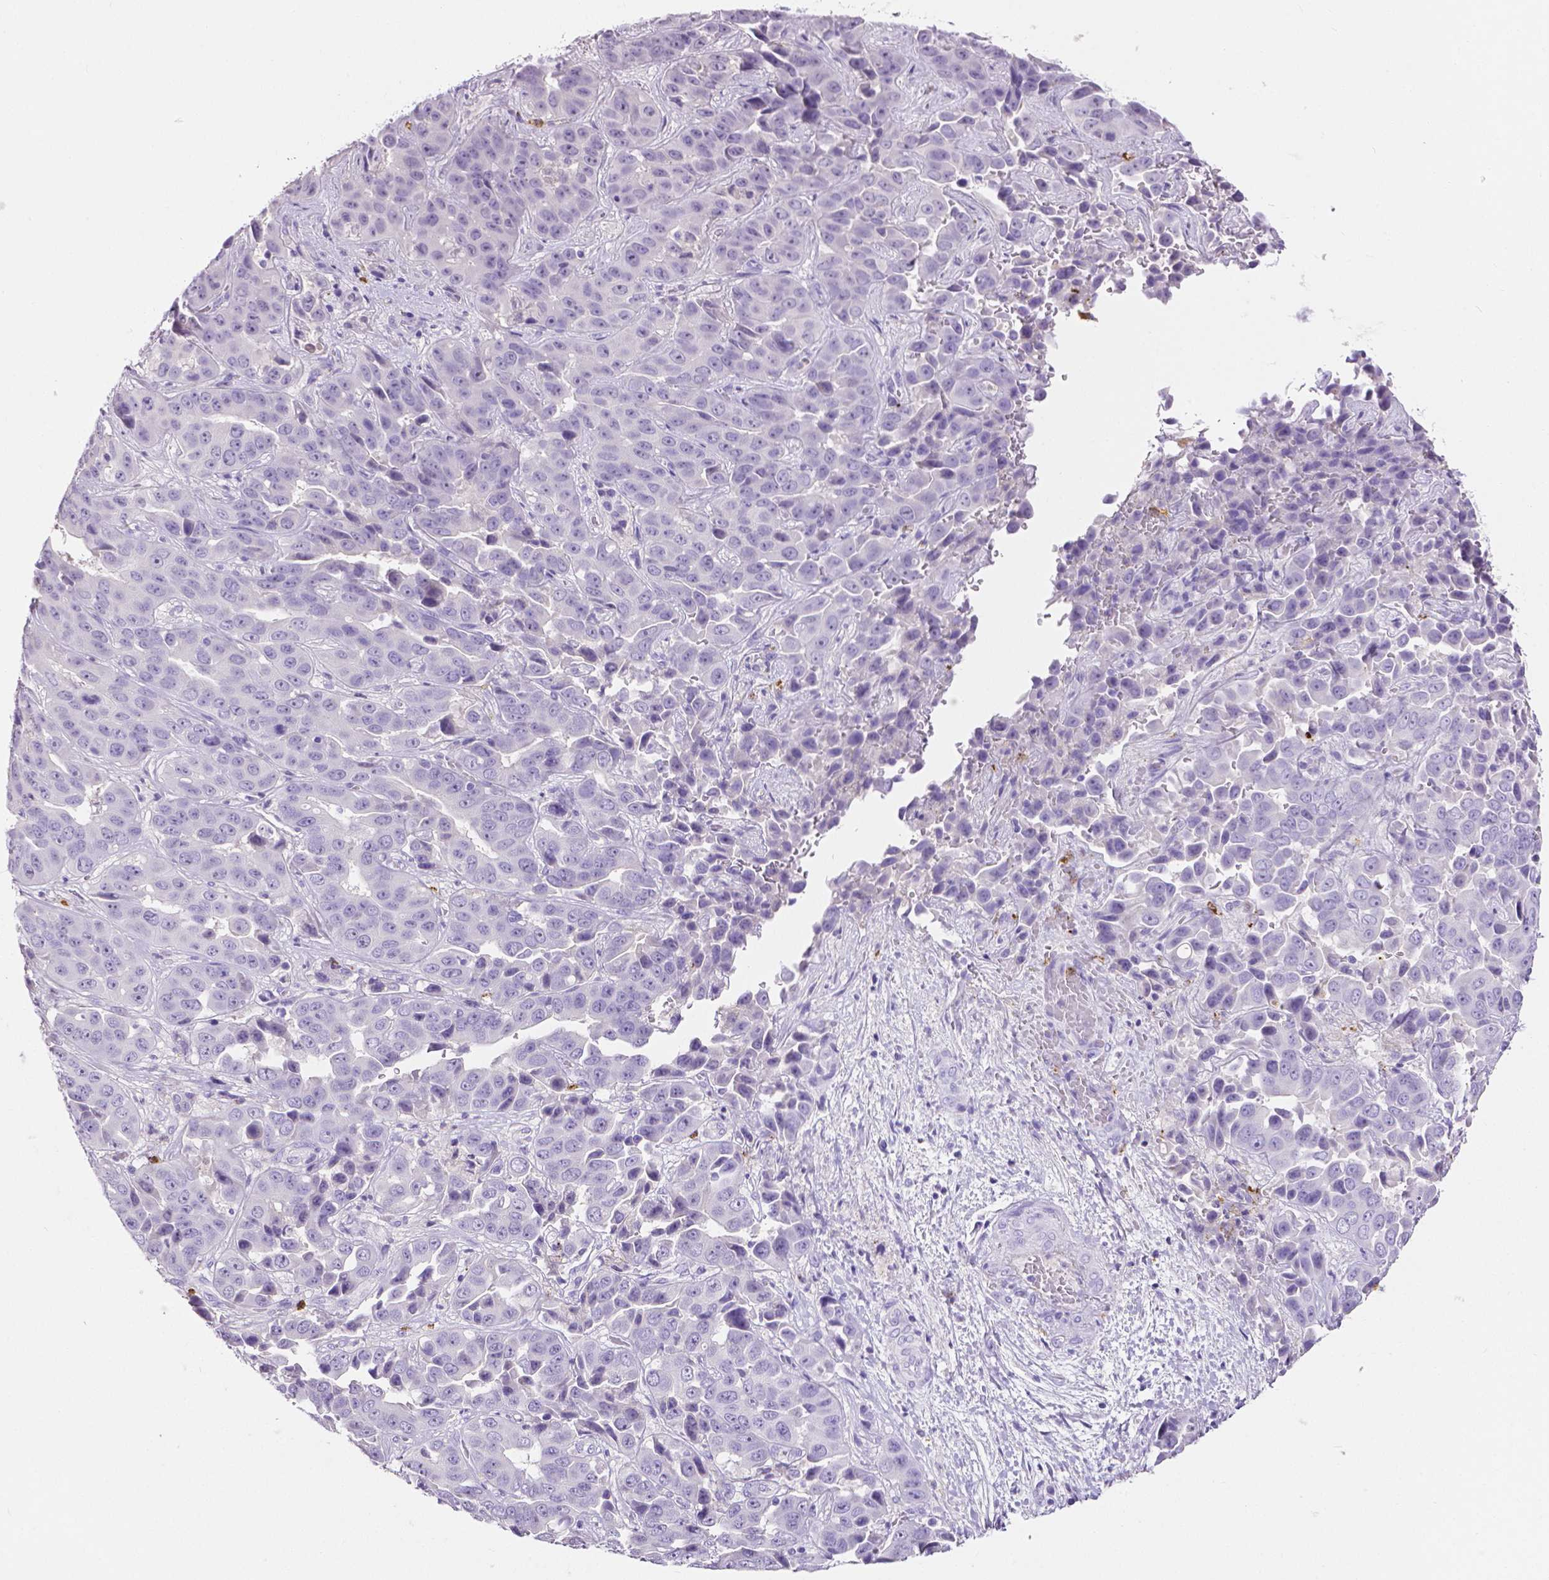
{"staining": {"intensity": "negative", "quantity": "none", "location": "none"}, "tissue": "liver cancer", "cell_type": "Tumor cells", "image_type": "cancer", "snomed": [{"axis": "morphology", "description": "Cholangiocarcinoma"}, {"axis": "topography", "description": "Liver"}], "caption": "Liver cholangiocarcinoma was stained to show a protein in brown. There is no significant positivity in tumor cells.", "gene": "MMP9", "patient": {"sex": "female", "age": 52}}